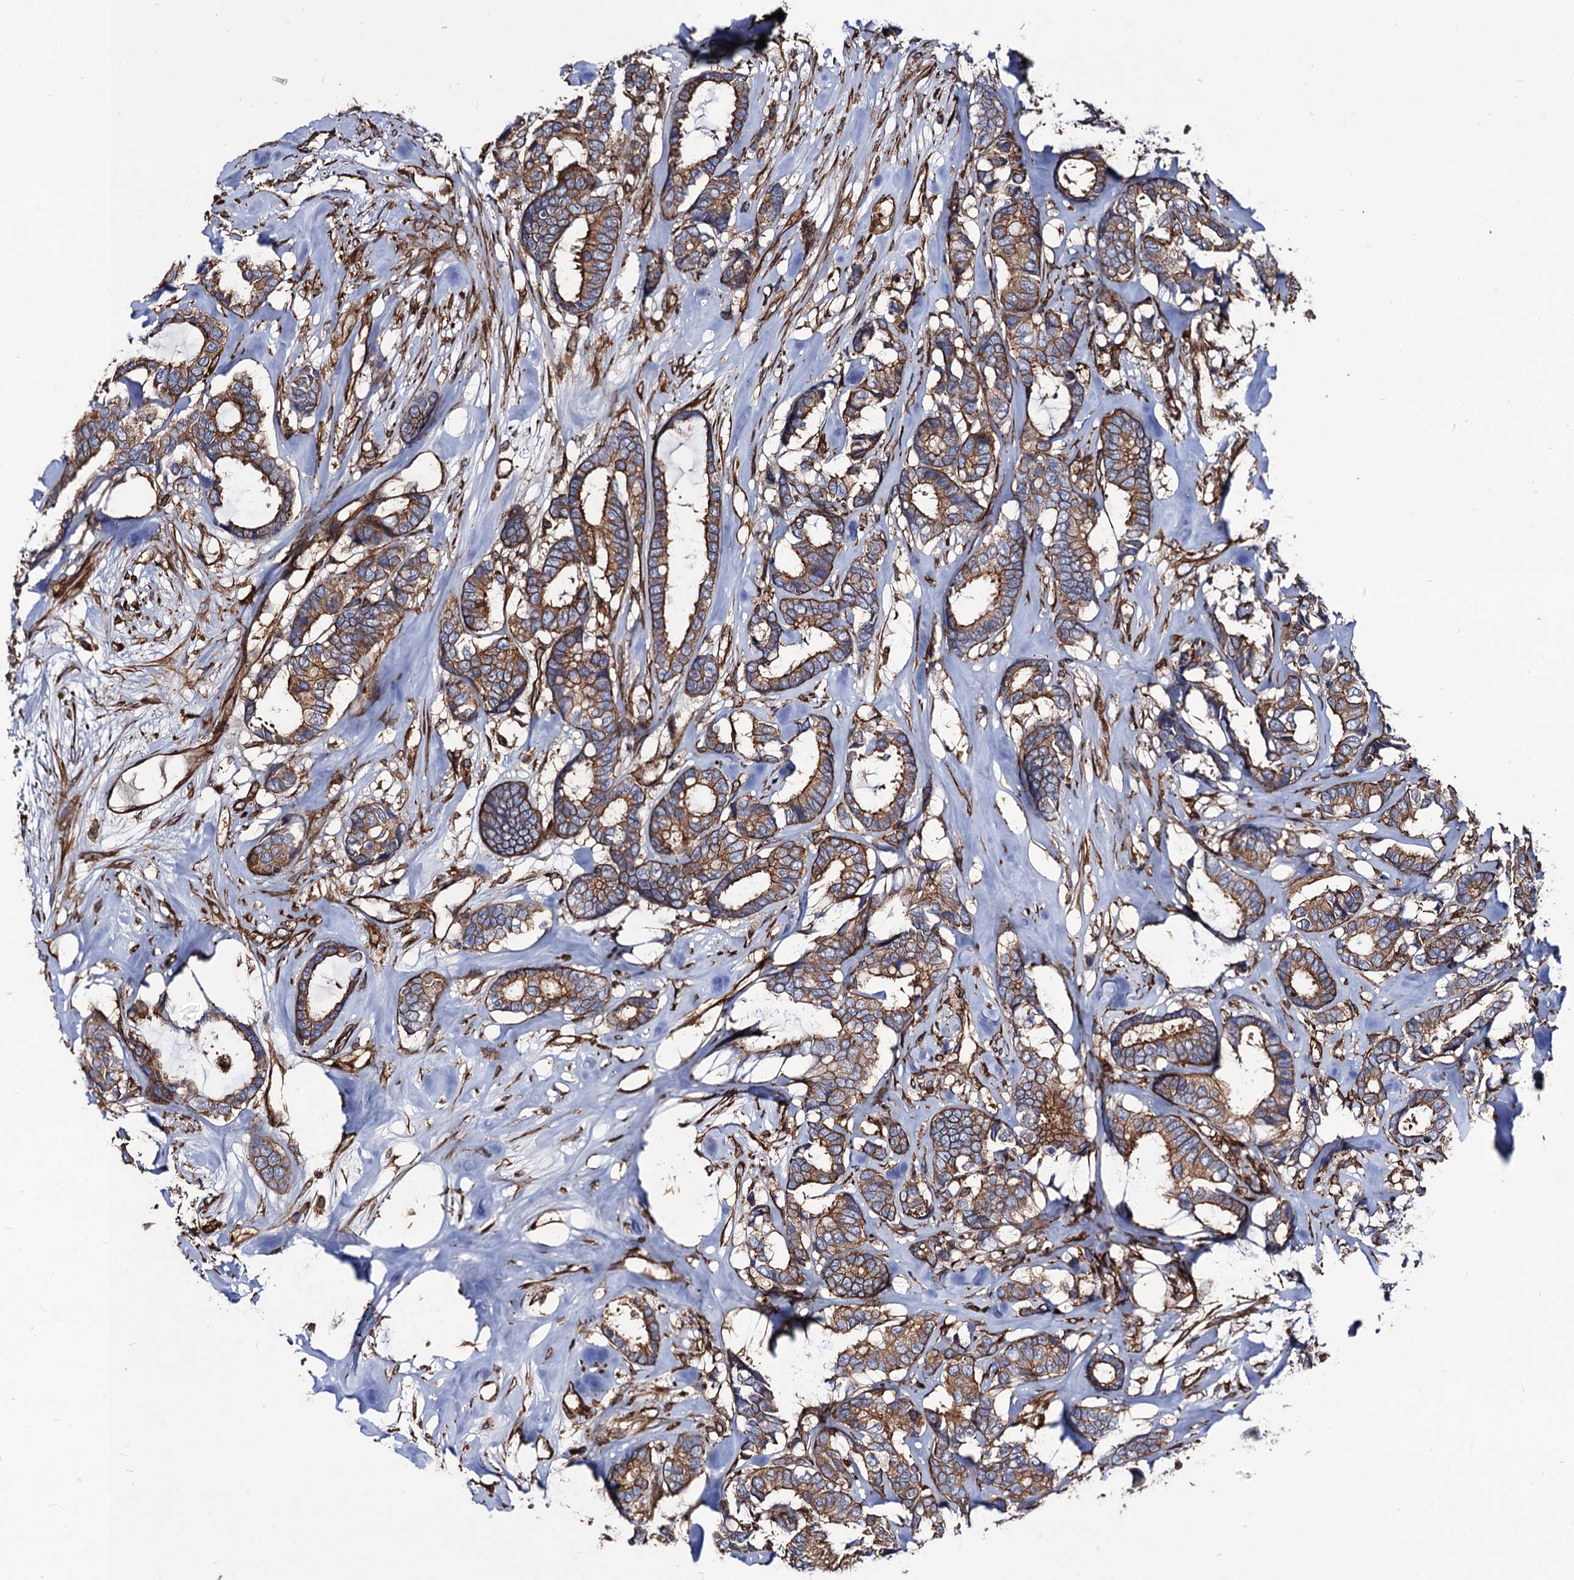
{"staining": {"intensity": "moderate", "quantity": ">75%", "location": "cytoplasmic/membranous"}, "tissue": "breast cancer", "cell_type": "Tumor cells", "image_type": "cancer", "snomed": [{"axis": "morphology", "description": "Duct carcinoma"}, {"axis": "topography", "description": "Breast"}], "caption": "Immunohistochemistry staining of breast cancer (invasive ductal carcinoma), which shows medium levels of moderate cytoplasmic/membranous staining in about >75% of tumor cells indicating moderate cytoplasmic/membranous protein staining. The staining was performed using DAB (brown) for protein detection and nuclei were counterstained in hematoxylin (blue).", "gene": "CIP2A", "patient": {"sex": "female", "age": 87}}